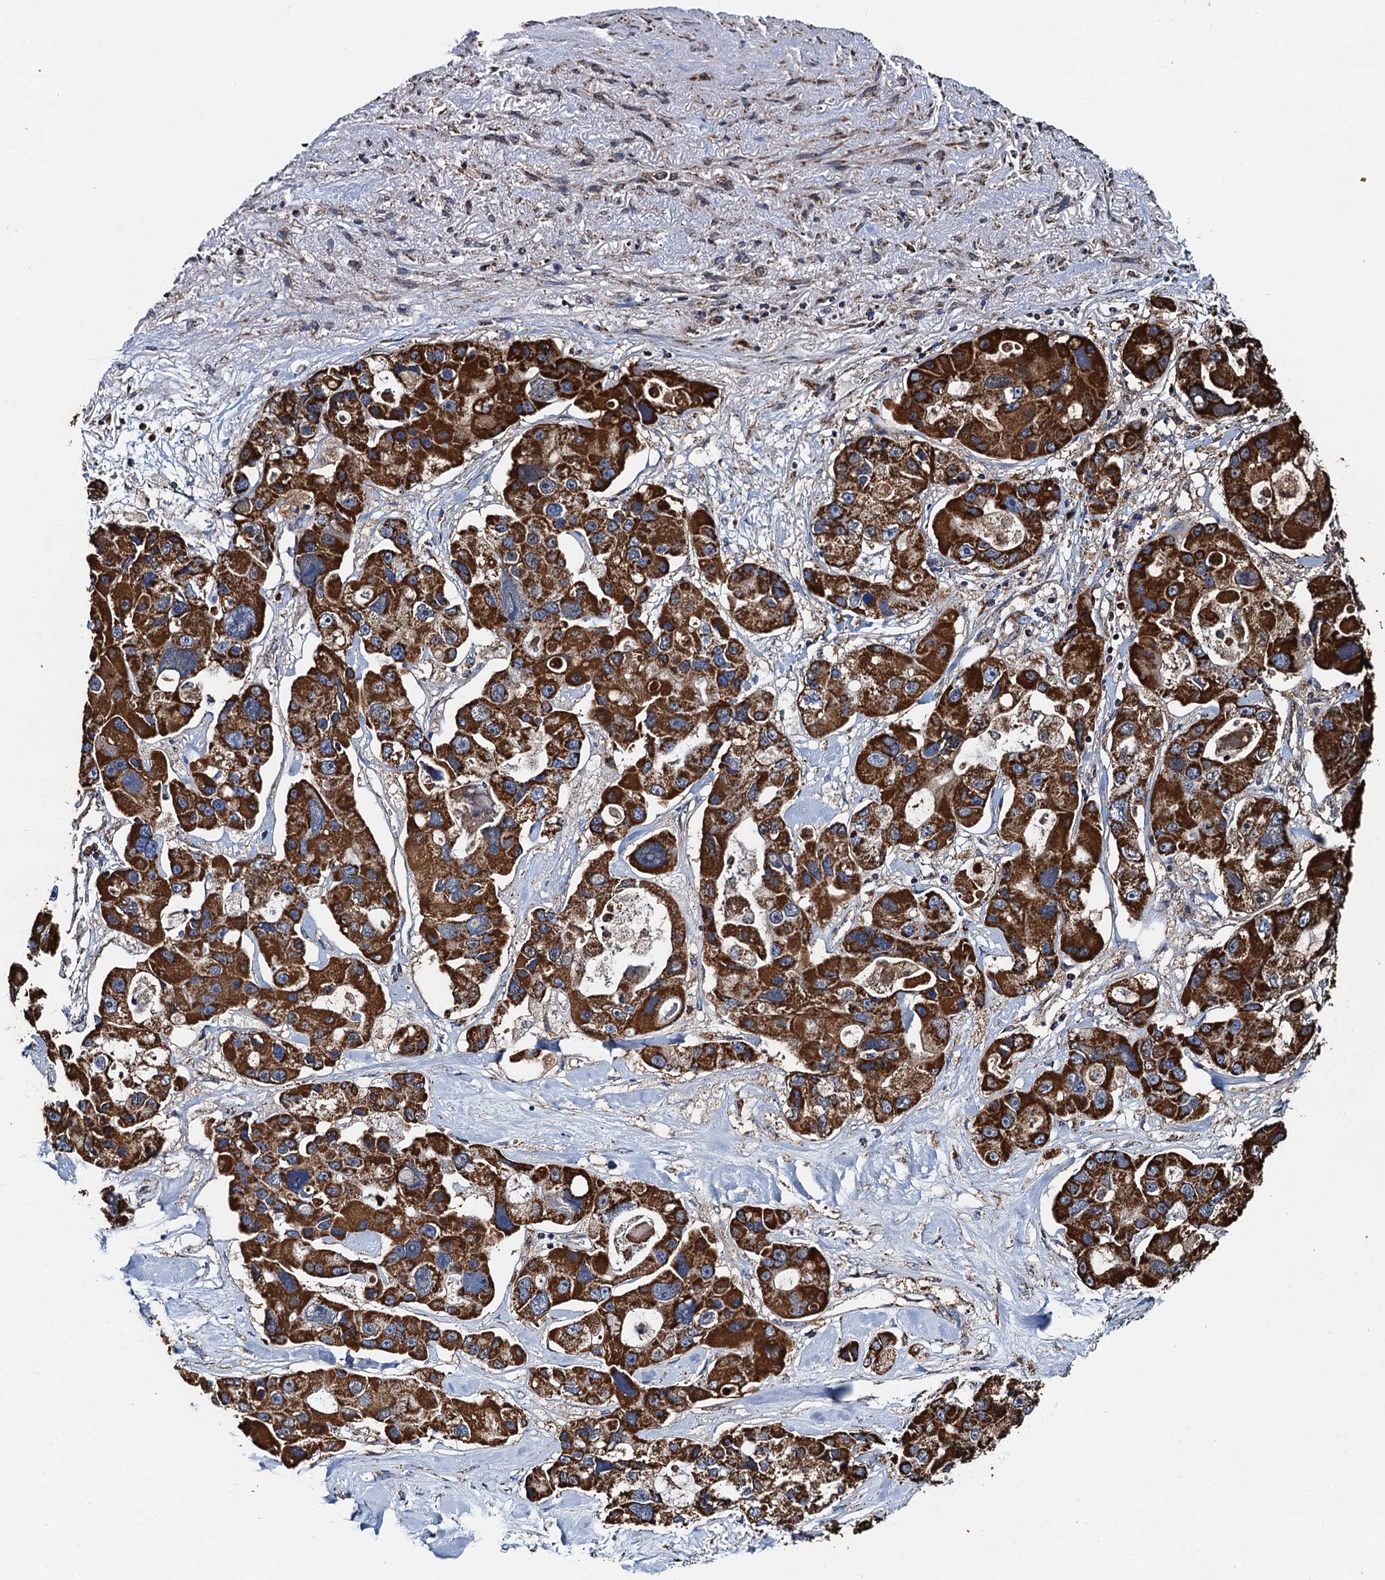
{"staining": {"intensity": "strong", "quantity": ">75%", "location": "cytoplasmic/membranous"}, "tissue": "lung cancer", "cell_type": "Tumor cells", "image_type": "cancer", "snomed": [{"axis": "morphology", "description": "Adenocarcinoma, NOS"}, {"axis": "topography", "description": "Lung"}], "caption": "Lung adenocarcinoma stained for a protein (brown) exhibits strong cytoplasmic/membranous positive expression in about >75% of tumor cells.", "gene": "AAGAB", "patient": {"sex": "female", "age": 54}}